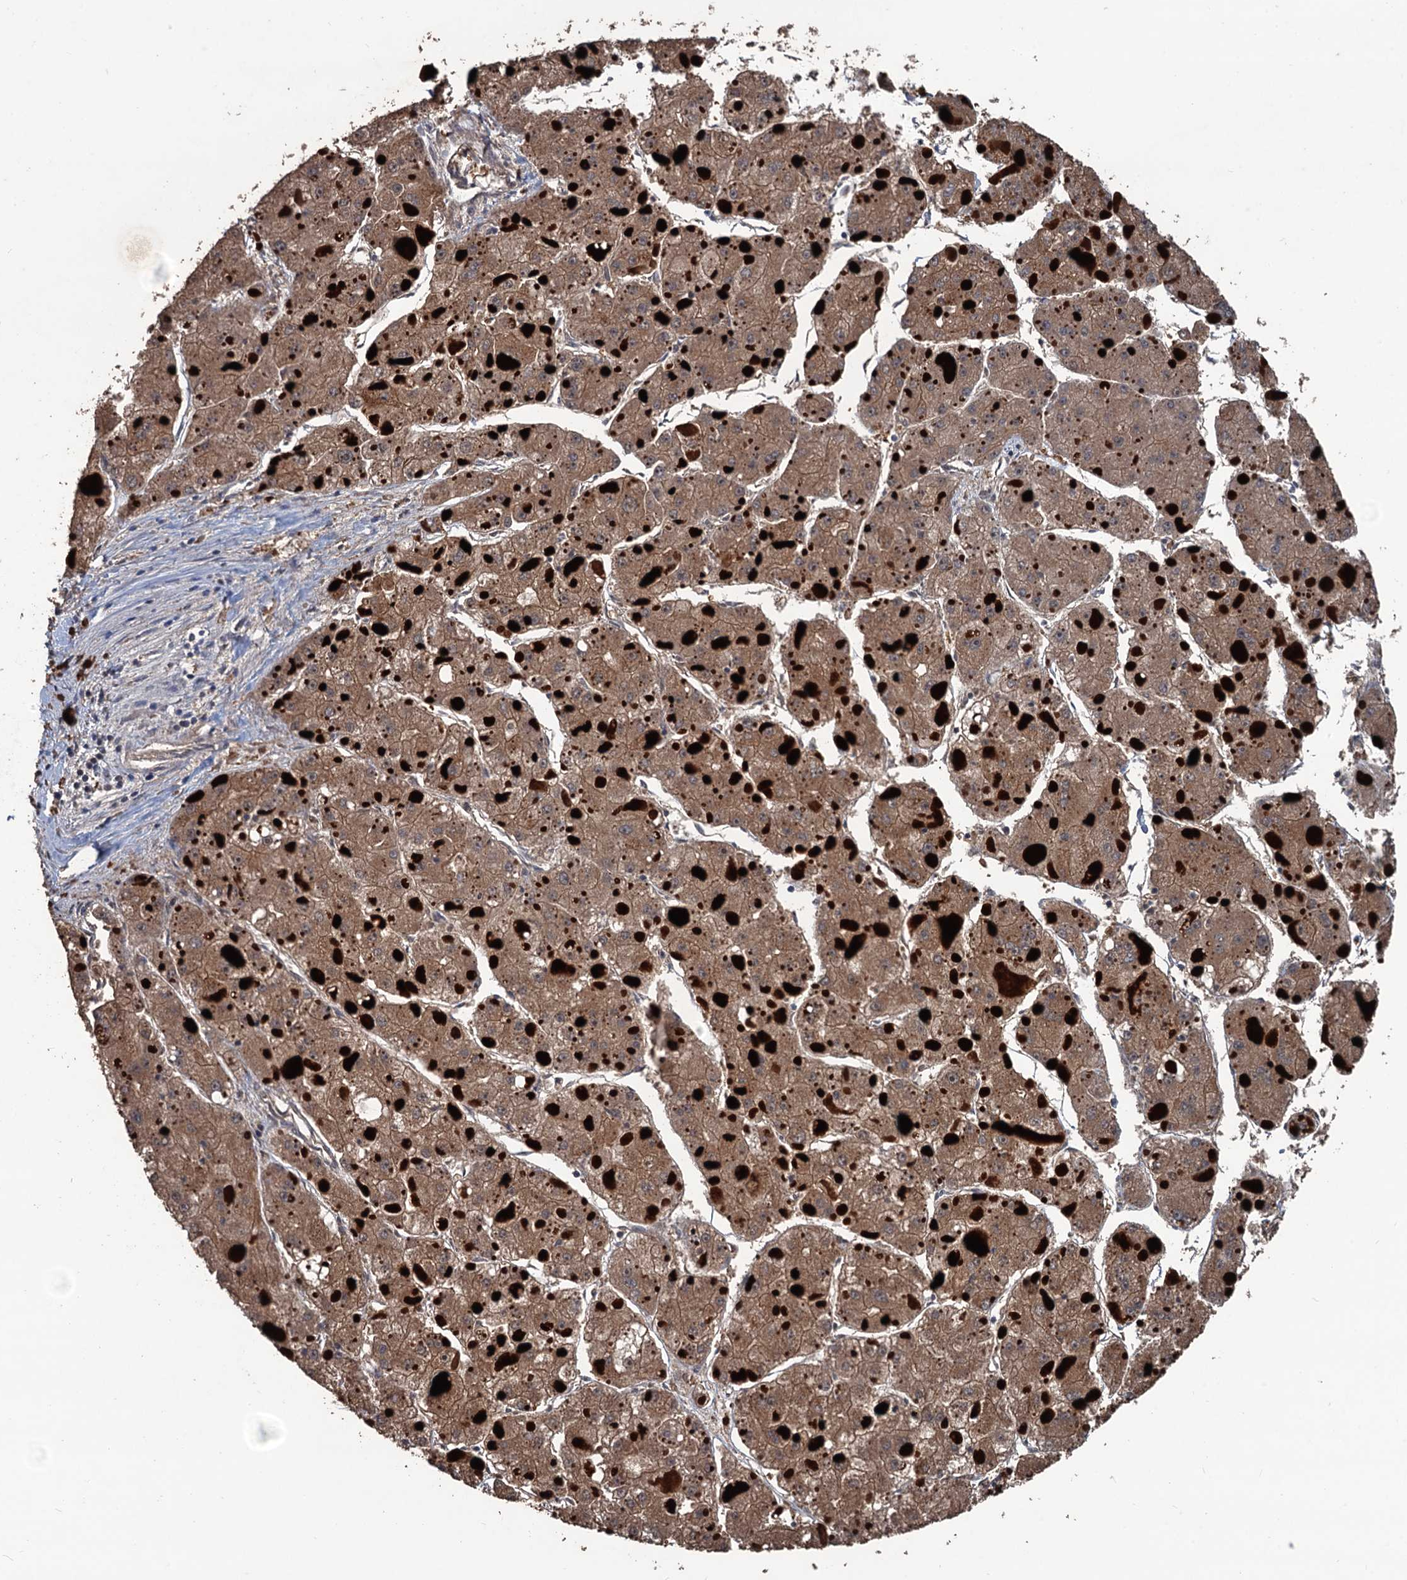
{"staining": {"intensity": "moderate", "quantity": ">75%", "location": "cytoplasmic/membranous"}, "tissue": "liver cancer", "cell_type": "Tumor cells", "image_type": "cancer", "snomed": [{"axis": "morphology", "description": "Carcinoma, Hepatocellular, NOS"}, {"axis": "topography", "description": "Liver"}], "caption": "Protein staining of liver cancer tissue shows moderate cytoplasmic/membranous staining in approximately >75% of tumor cells.", "gene": "ZNF438", "patient": {"sex": "female", "age": 73}}